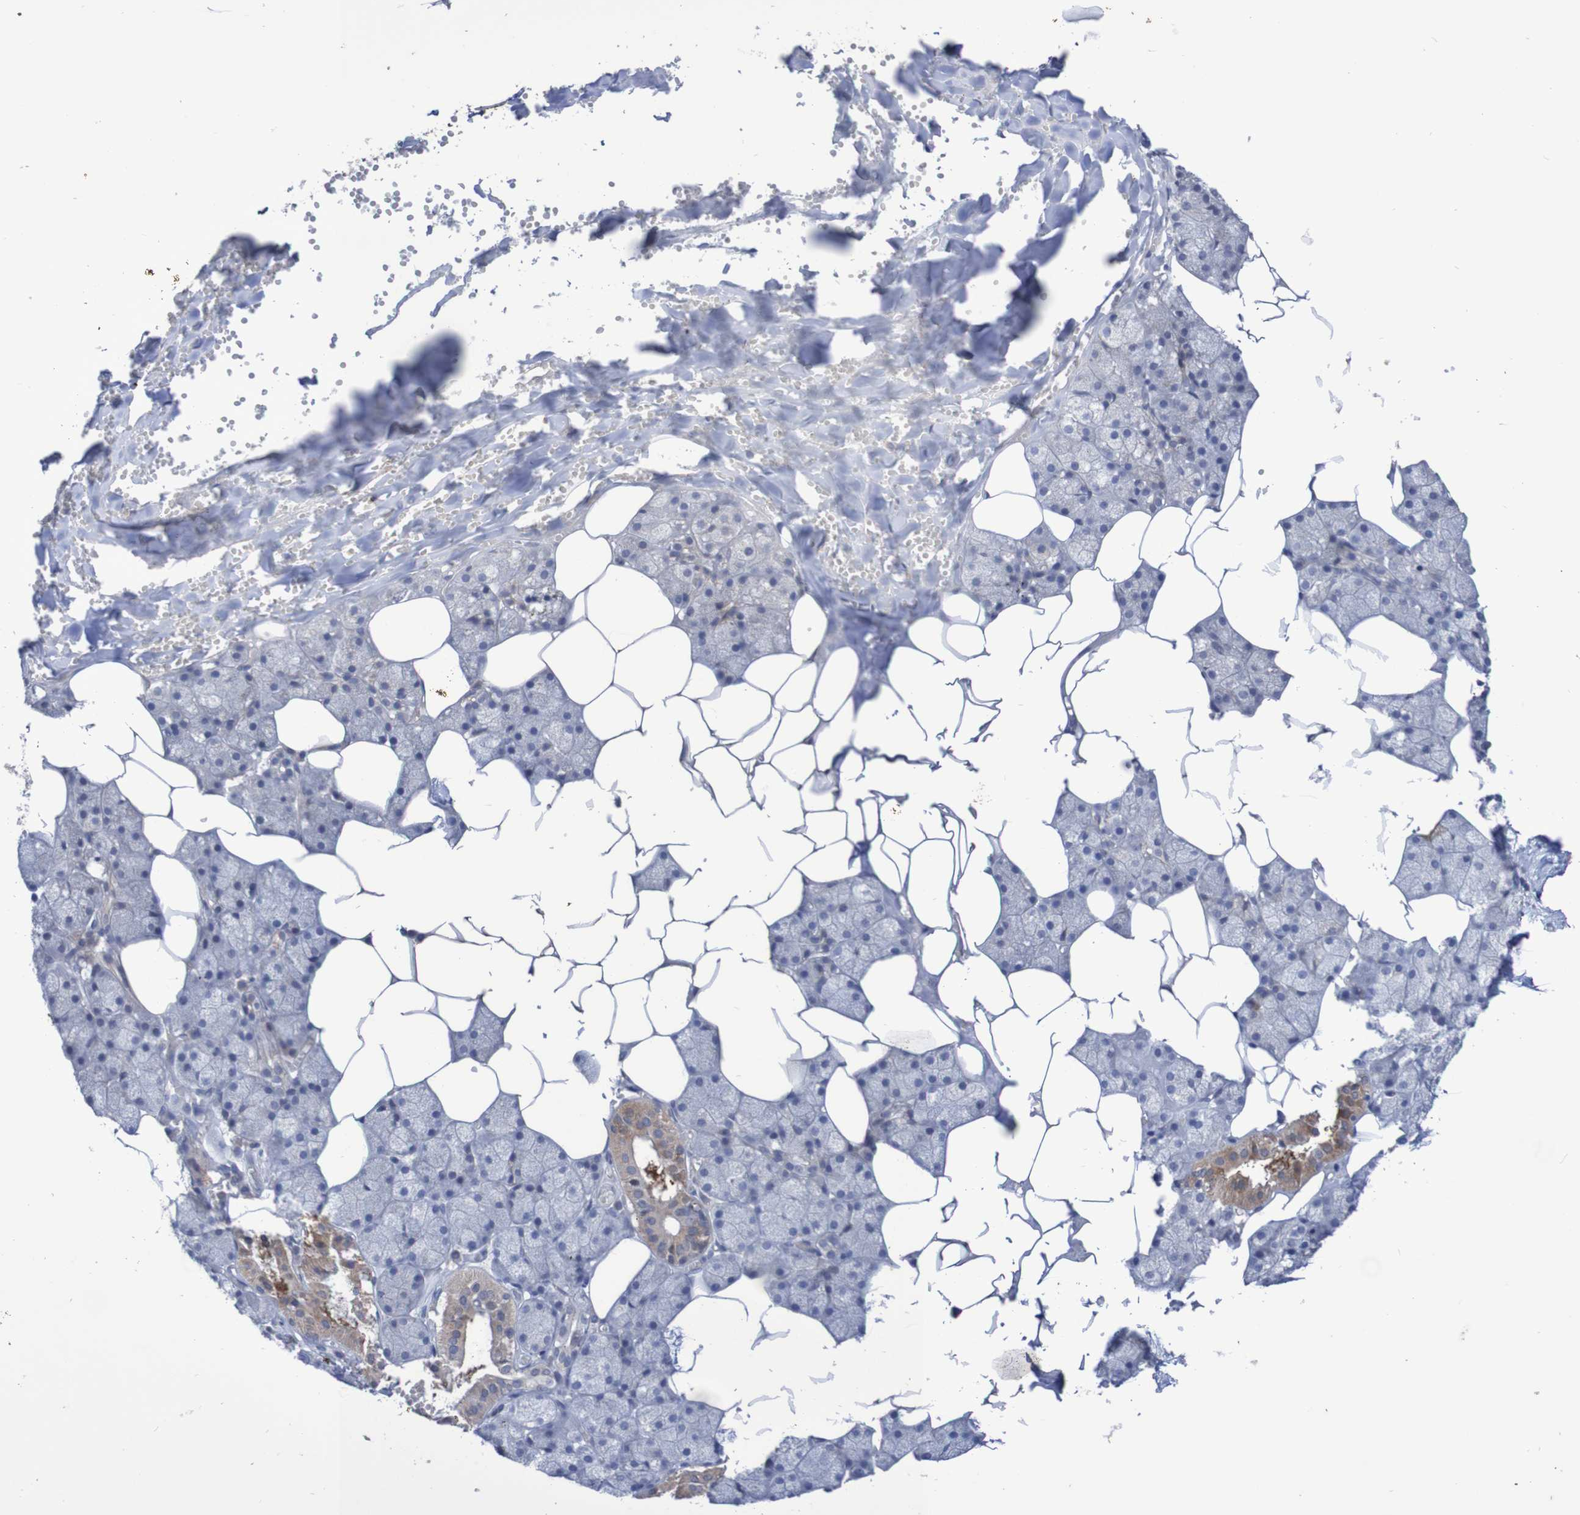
{"staining": {"intensity": "moderate", "quantity": "25%-75%", "location": "cytoplasmic/membranous"}, "tissue": "salivary gland", "cell_type": "Glandular cells", "image_type": "normal", "snomed": [{"axis": "morphology", "description": "Normal tissue, NOS"}, {"axis": "topography", "description": "Salivary gland"}], "caption": "Moderate cytoplasmic/membranous staining is present in approximately 25%-75% of glandular cells in normal salivary gland. (Brightfield microscopy of DAB IHC at high magnification).", "gene": "C3orf18", "patient": {"sex": "male", "age": 62}}